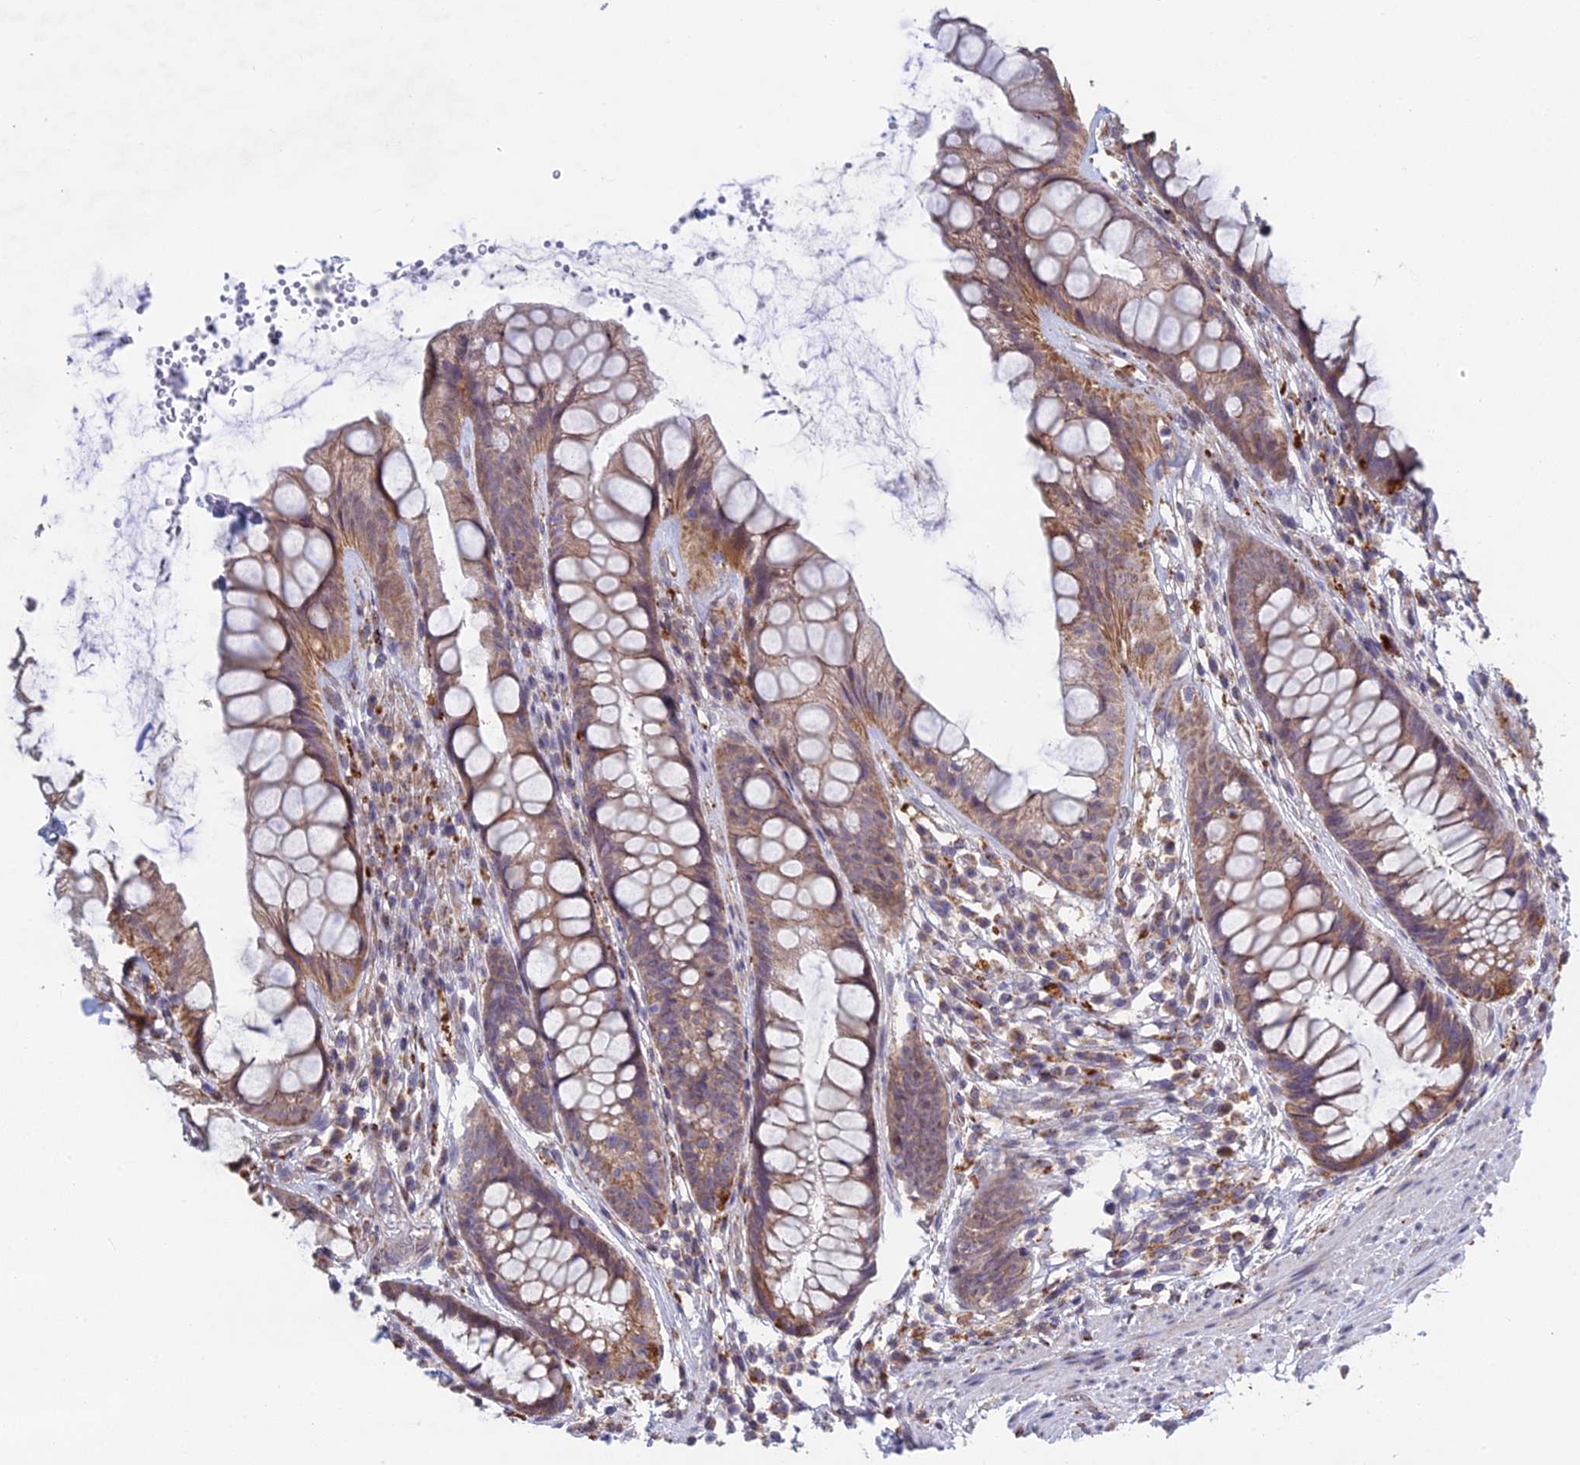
{"staining": {"intensity": "moderate", "quantity": ">75%", "location": "cytoplasmic/membranous"}, "tissue": "rectum", "cell_type": "Glandular cells", "image_type": "normal", "snomed": [{"axis": "morphology", "description": "Normal tissue, NOS"}, {"axis": "topography", "description": "Rectum"}], "caption": "IHC of benign human rectum reveals medium levels of moderate cytoplasmic/membranous staining in approximately >75% of glandular cells. (DAB IHC with brightfield microscopy, high magnification).", "gene": "FOXS1", "patient": {"sex": "male", "age": 74}}